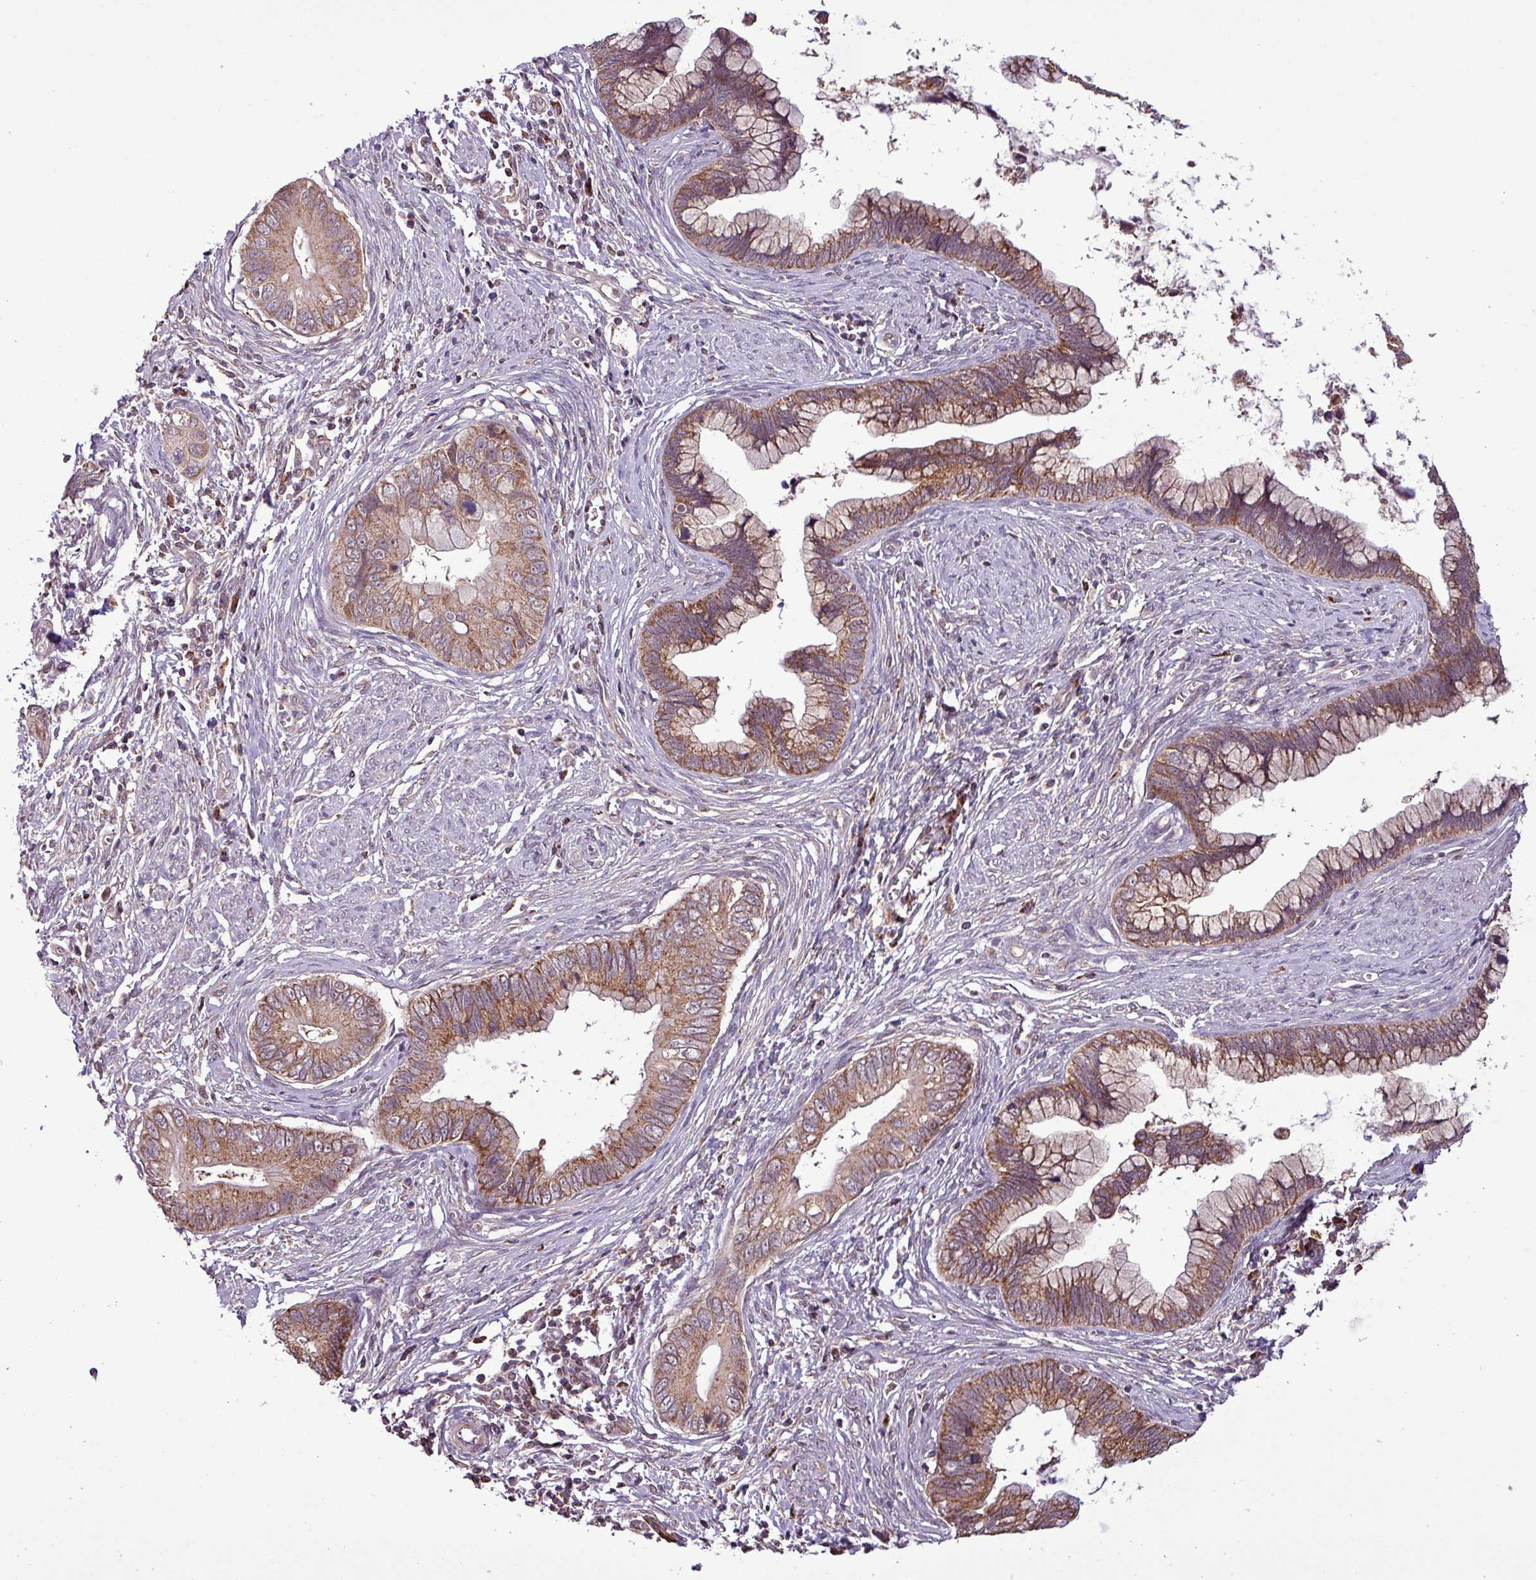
{"staining": {"intensity": "moderate", "quantity": ">75%", "location": "cytoplasmic/membranous"}, "tissue": "cervical cancer", "cell_type": "Tumor cells", "image_type": "cancer", "snomed": [{"axis": "morphology", "description": "Adenocarcinoma, NOS"}, {"axis": "topography", "description": "Cervix"}], "caption": "Brown immunohistochemical staining in human cervical cancer exhibits moderate cytoplasmic/membranous positivity in about >75% of tumor cells. The staining is performed using DAB (3,3'-diaminobenzidine) brown chromogen to label protein expression. The nuclei are counter-stained blue using hematoxylin.", "gene": "MCTP2", "patient": {"sex": "female", "age": 44}}